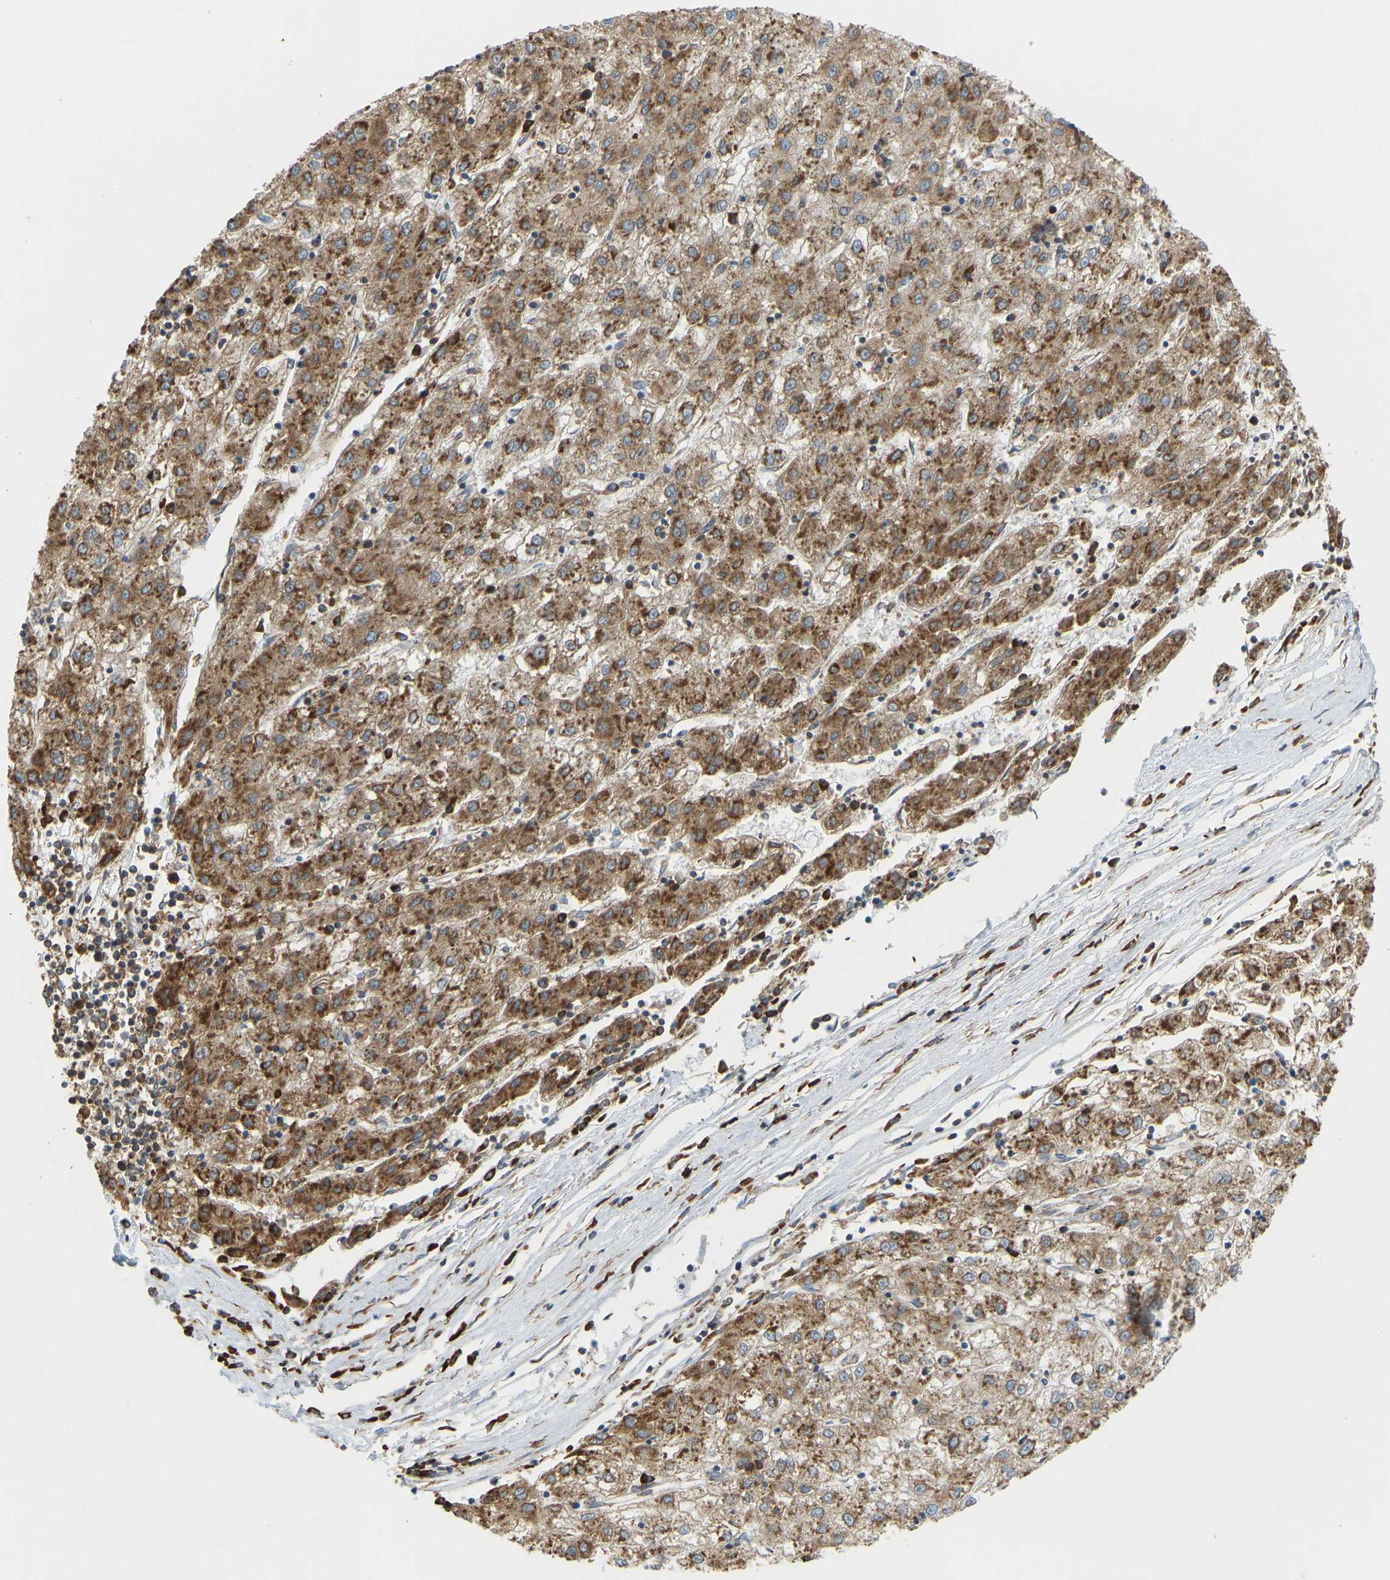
{"staining": {"intensity": "strong", "quantity": ">75%", "location": "cytoplasmic/membranous"}, "tissue": "liver cancer", "cell_type": "Tumor cells", "image_type": "cancer", "snomed": [{"axis": "morphology", "description": "Carcinoma, Hepatocellular, NOS"}, {"axis": "topography", "description": "Liver"}], "caption": "Immunohistochemistry (IHC) photomicrograph of neoplastic tissue: liver cancer stained using immunohistochemistry demonstrates high levels of strong protein expression localized specifically in the cytoplasmic/membranous of tumor cells, appearing as a cytoplasmic/membranous brown color.", "gene": "RPS6KB2", "patient": {"sex": "male", "age": 72}}